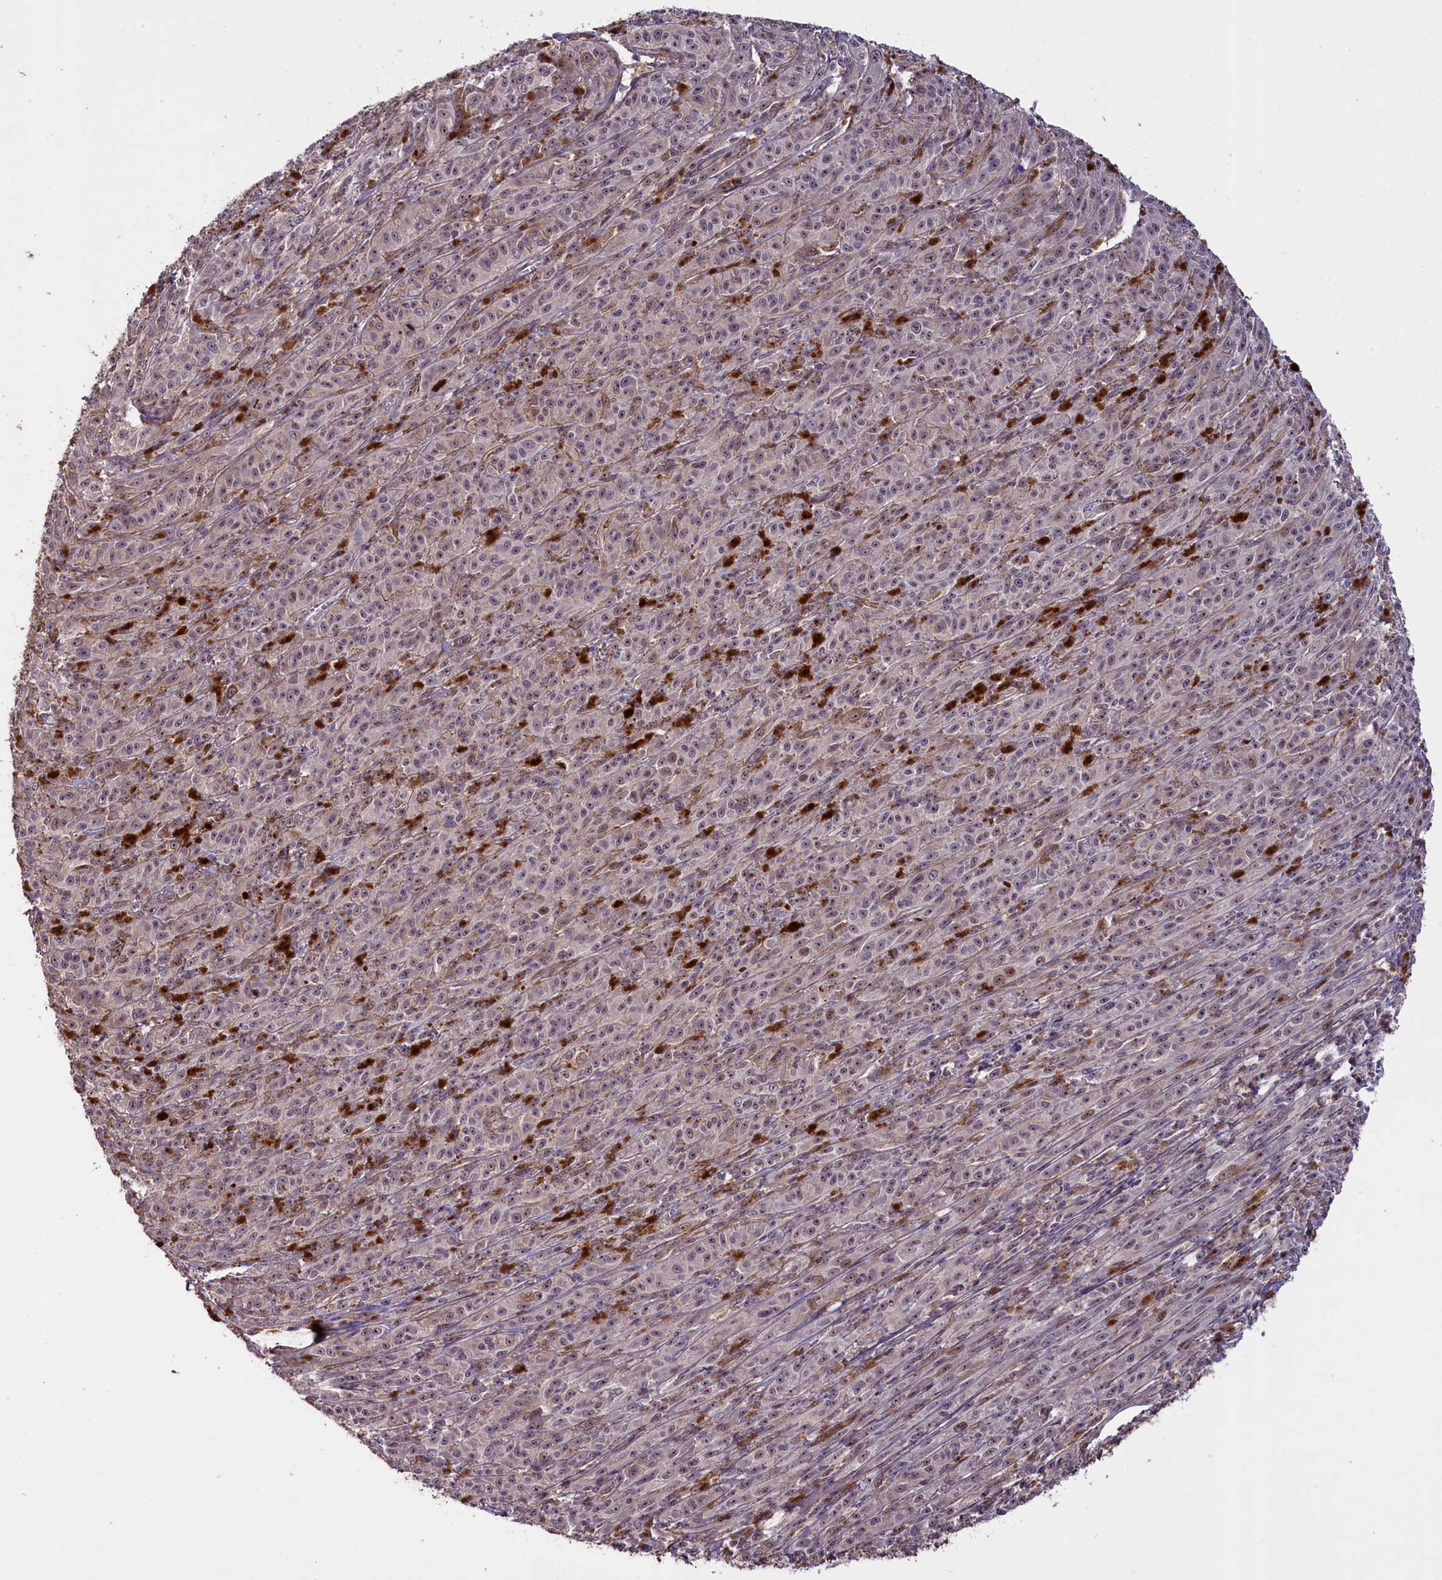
{"staining": {"intensity": "moderate", "quantity": "25%-75%", "location": "nuclear"}, "tissue": "melanoma", "cell_type": "Tumor cells", "image_type": "cancer", "snomed": [{"axis": "morphology", "description": "Malignant melanoma, NOS"}, {"axis": "topography", "description": "Skin"}], "caption": "A micrograph showing moderate nuclear staining in about 25%-75% of tumor cells in melanoma, as visualized by brown immunohistochemical staining.", "gene": "FUZ", "patient": {"sex": "female", "age": 52}}